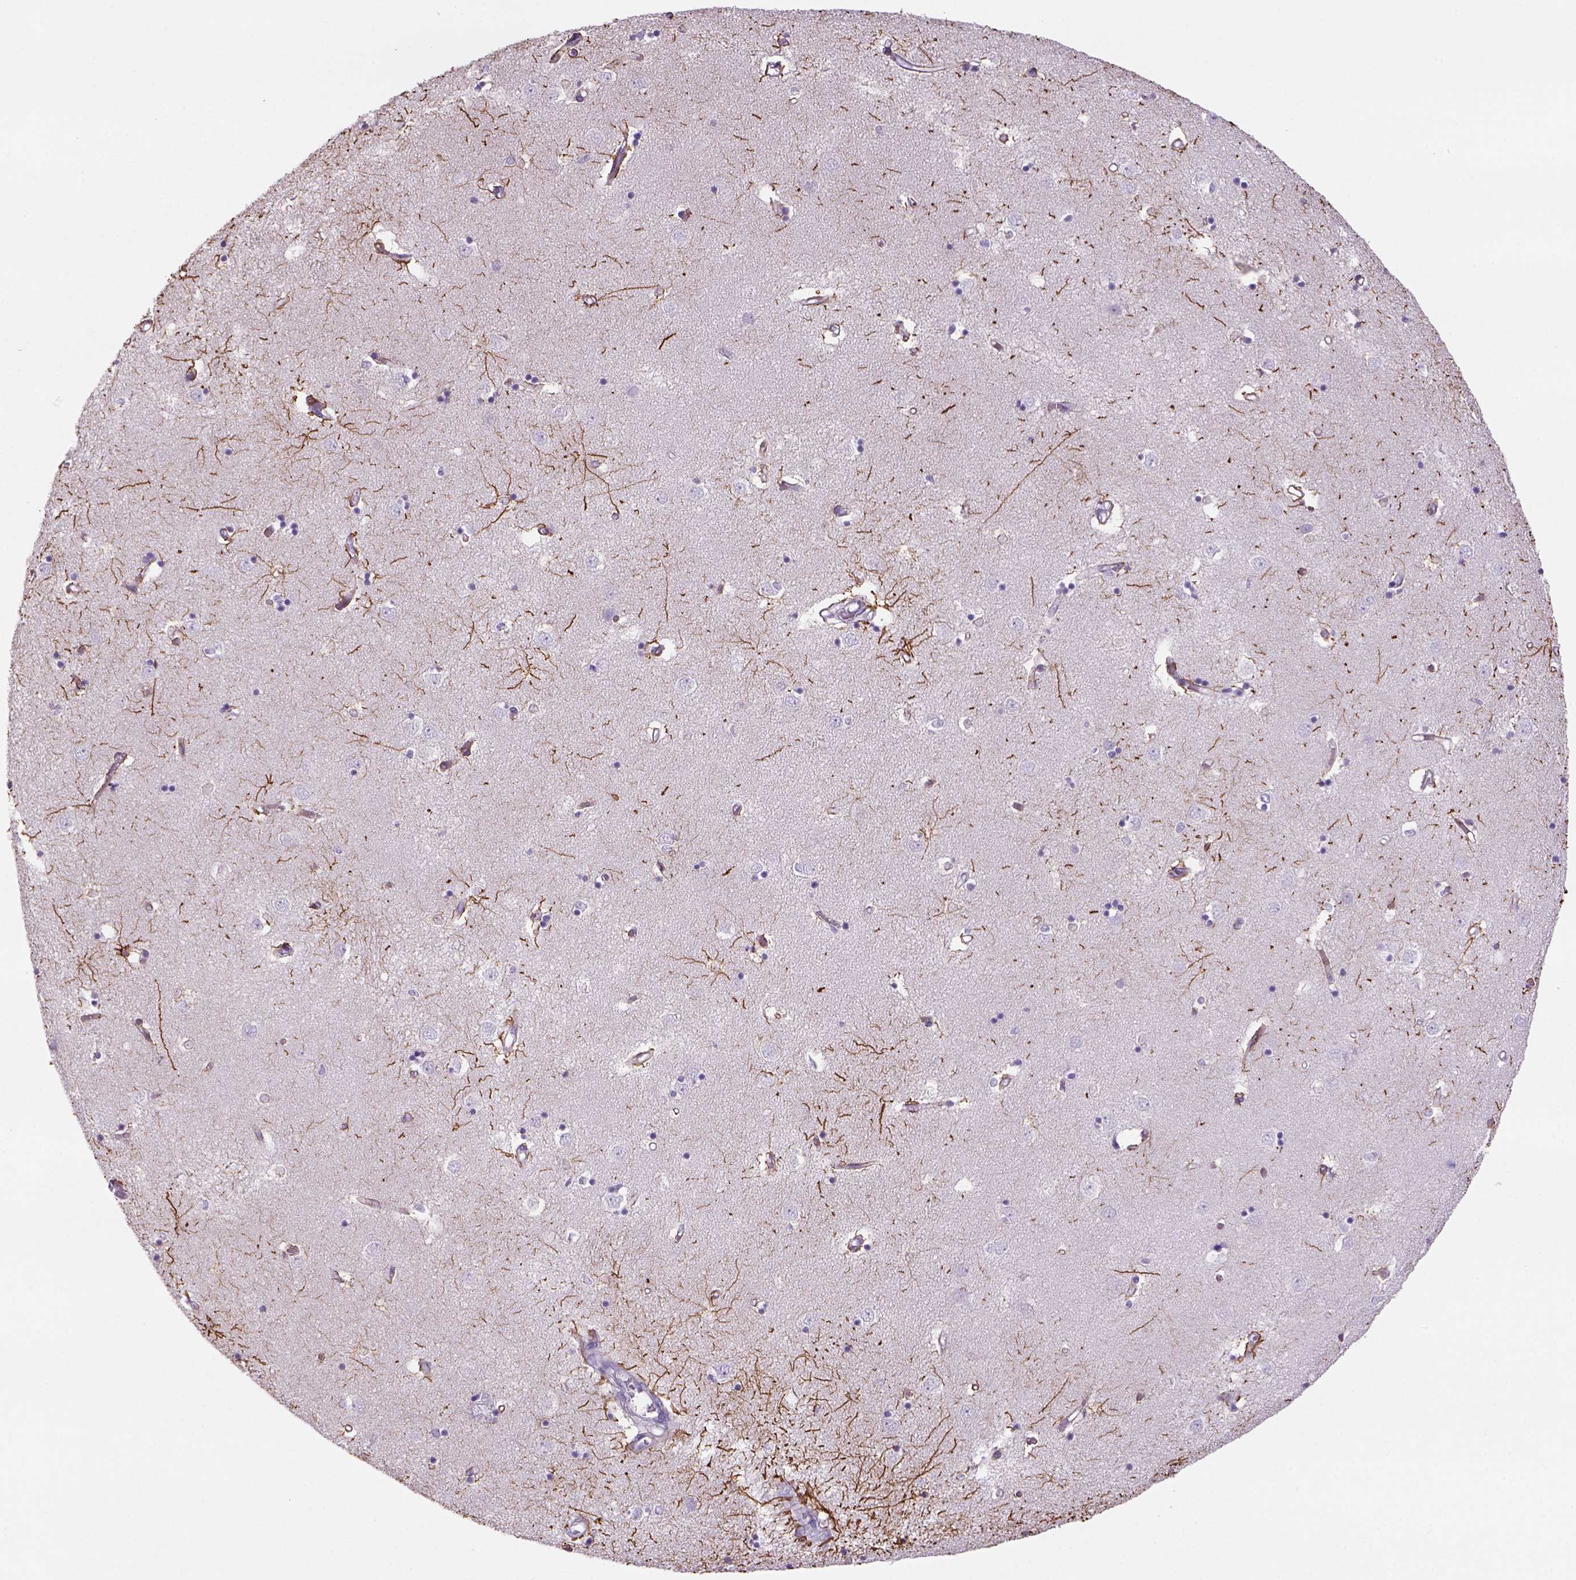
{"staining": {"intensity": "strong", "quantity": "<25%", "location": "cytoplasmic/membranous"}, "tissue": "caudate", "cell_type": "Glial cells", "image_type": "normal", "snomed": [{"axis": "morphology", "description": "Normal tissue, NOS"}, {"axis": "topography", "description": "Lateral ventricle wall"}], "caption": "About <25% of glial cells in normal caudate show strong cytoplasmic/membranous protein expression as visualized by brown immunohistochemical staining.", "gene": "TENM4", "patient": {"sex": "male", "age": 54}}